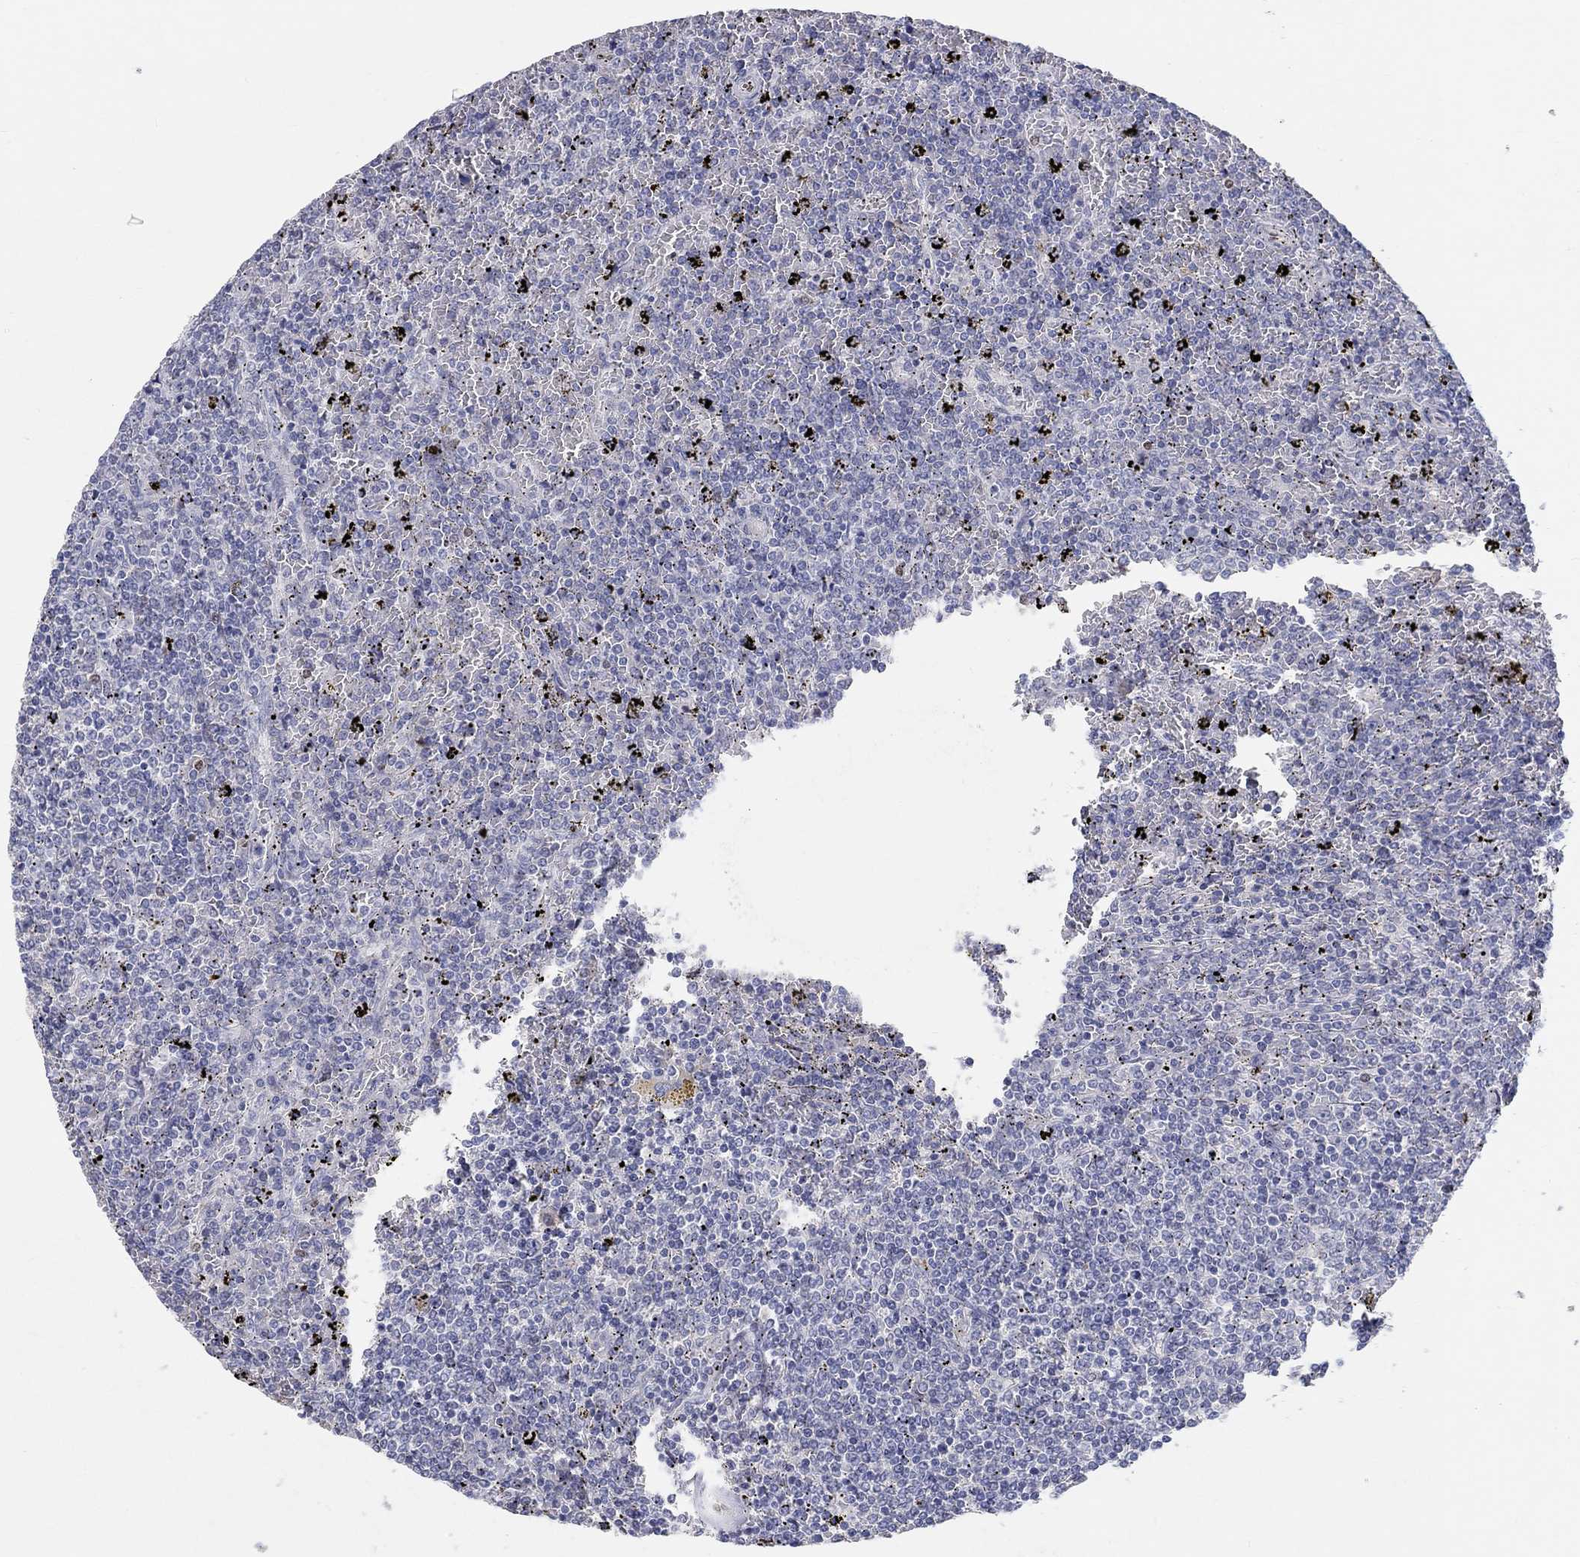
{"staining": {"intensity": "negative", "quantity": "none", "location": "none"}, "tissue": "lymphoma", "cell_type": "Tumor cells", "image_type": "cancer", "snomed": [{"axis": "morphology", "description": "Malignant lymphoma, non-Hodgkin's type, Low grade"}, {"axis": "topography", "description": "Spleen"}], "caption": "This is an IHC image of lymphoma. There is no expression in tumor cells.", "gene": "FGF2", "patient": {"sex": "female", "age": 77}}